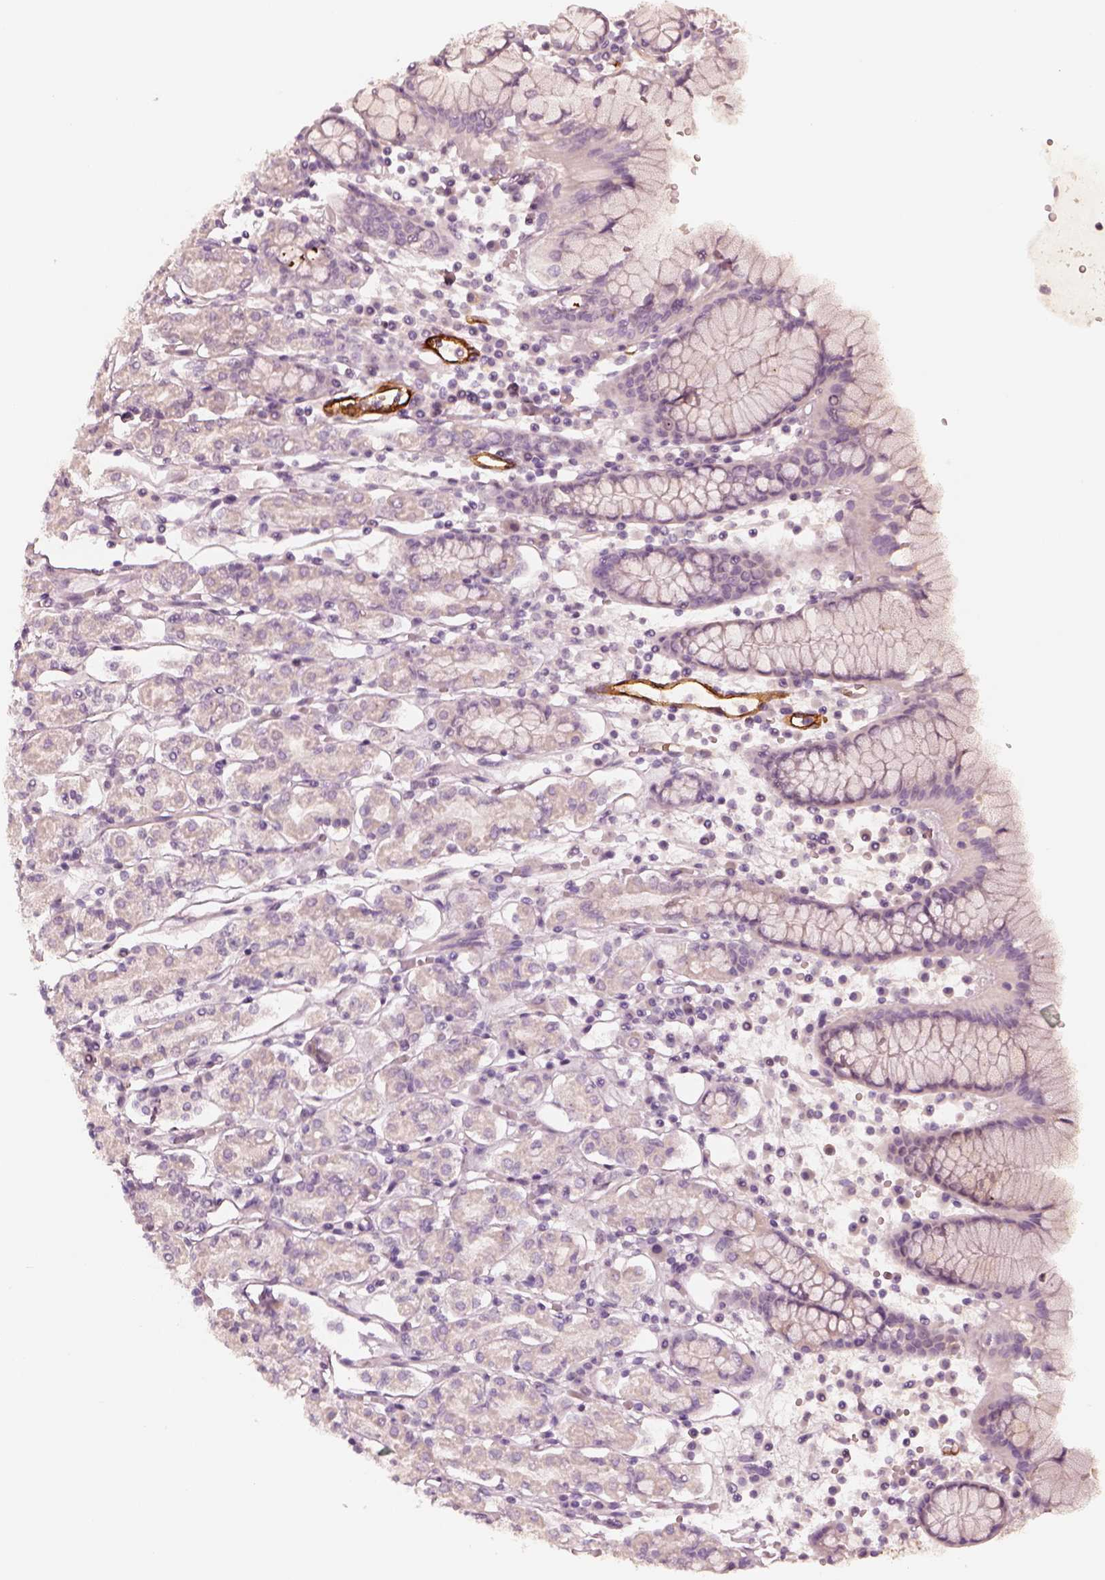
{"staining": {"intensity": "negative", "quantity": "none", "location": "none"}, "tissue": "stomach", "cell_type": "Glandular cells", "image_type": "normal", "snomed": [{"axis": "morphology", "description": "Normal tissue, NOS"}, {"axis": "topography", "description": "Stomach, upper"}, {"axis": "topography", "description": "Stomach"}], "caption": "IHC of normal stomach exhibits no positivity in glandular cells. Brightfield microscopy of immunohistochemistry stained with DAB (brown) and hematoxylin (blue), captured at high magnification.", "gene": "MADCAM1", "patient": {"sex": "male", "age": 62}}